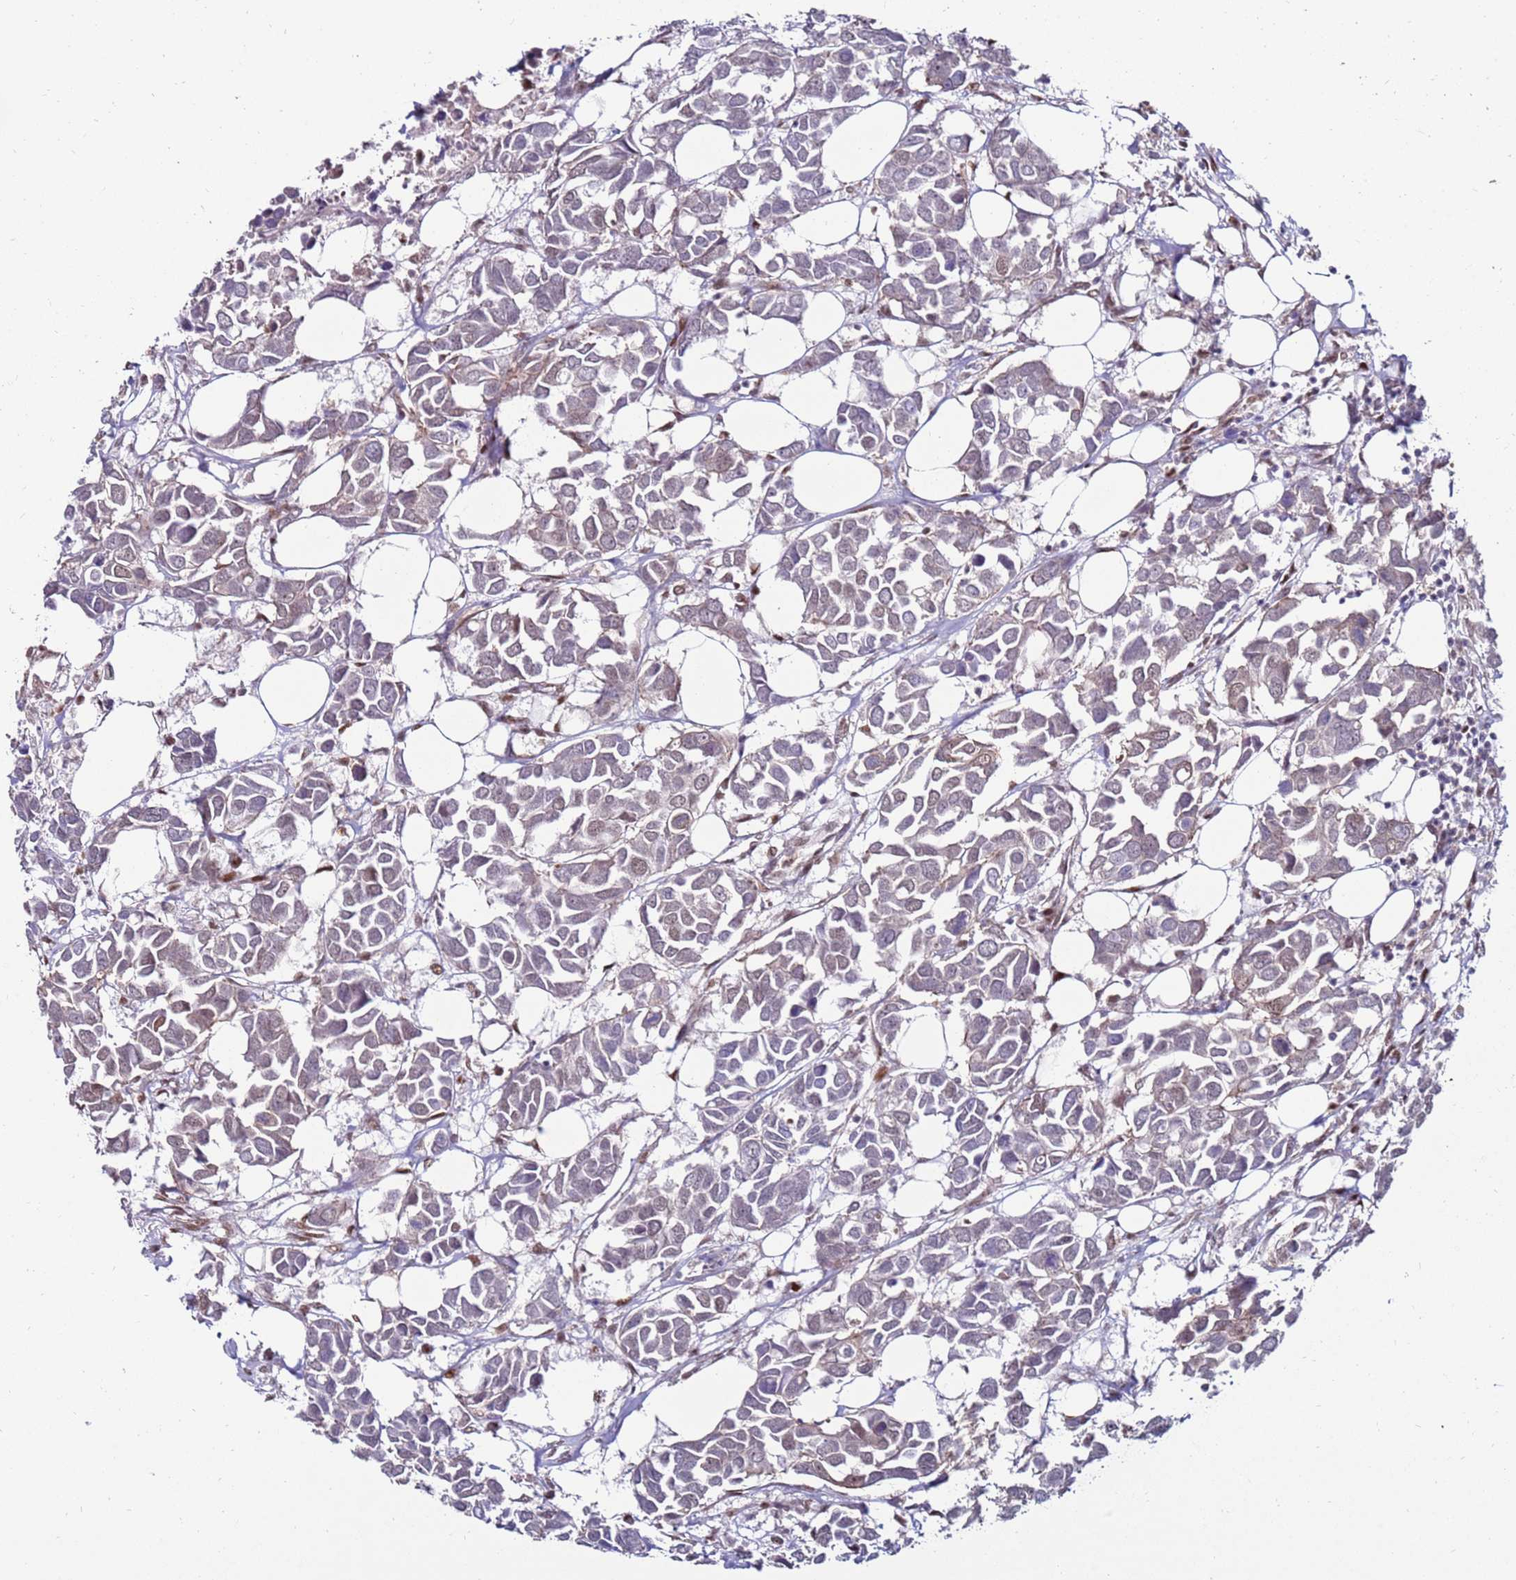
{"staining": {"intensity": "weak", "quantity": "<25%", "location": "nuclear"}, "tissue": "breast cancer", "cell_type": "Tumor cells", "image_type": "cancer", "snomed": [{"axis": "morphology", "description": "Duct carcinoma"}, {"axis": "topography", "description": "Breast"}], "caption": "Breast intraductal carcinoma was stained to show a protein in brown. There is no significant expression in tumor cells.", "gene": "KPNA4", "patient": {"sex": "female", "age": 83}}